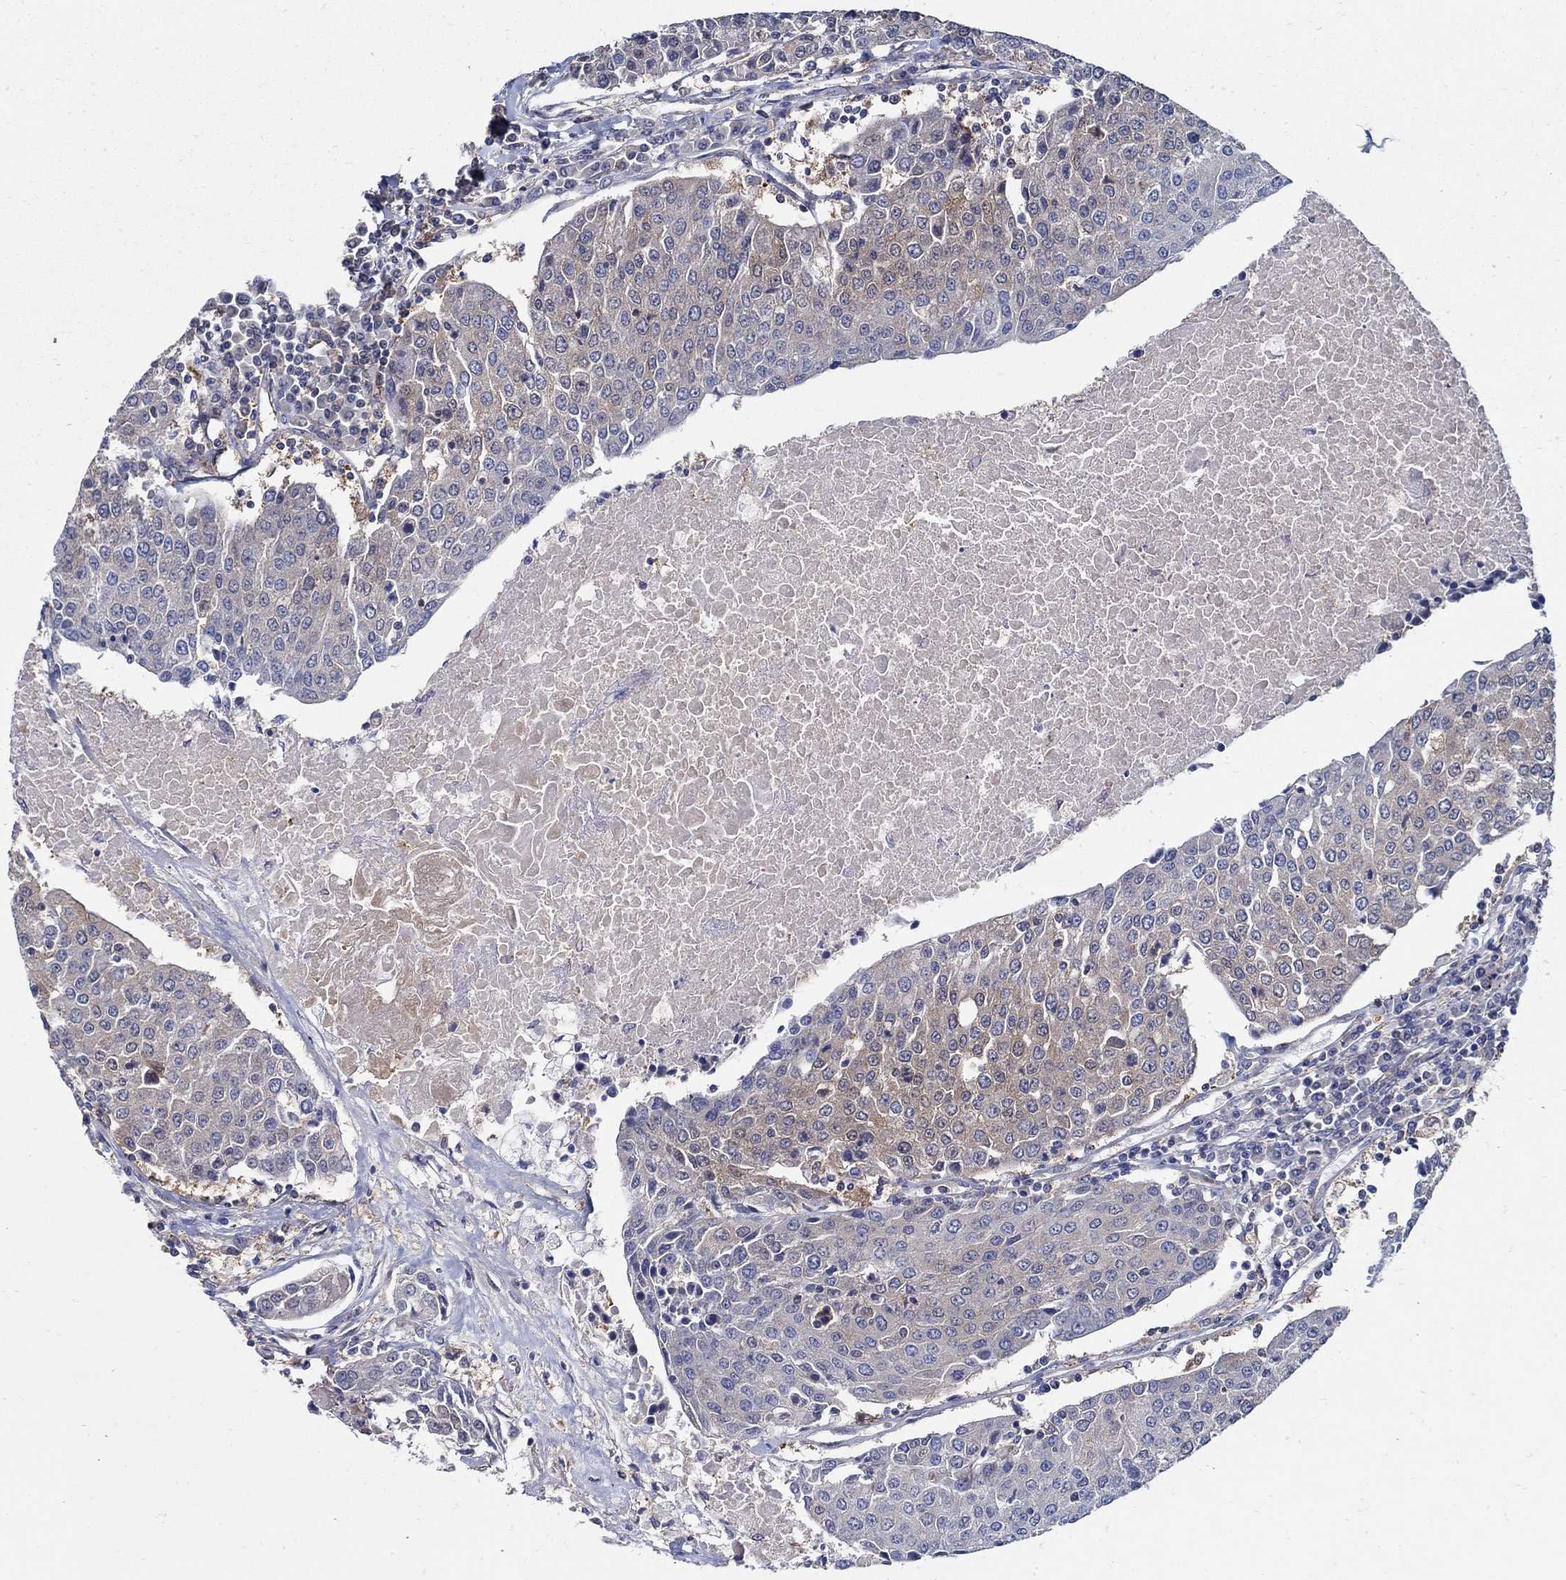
{"staining": {"intensity": "moderate", "quantity": "<25%", "location": "cytoplasmic/membranous"}, "tissue": "urothelial cancer", "cell_type": "Tumor cells", "image_type": "cancer", "snomed": [{"axis": "morphology", "description": "Urothelial carcinoma, High grade"}, {"axis": "topography", "description": "Urinary bladder"}], "caption": "A high-resolution image shows immunohistochemistry (IHC) staining of urothelial cancer, which shows moderate cytoplasmic/membranous staining in about <25% of tumor cells.", "gene": "MTHFR", "patient": {"sex": "female", "age": 85}}